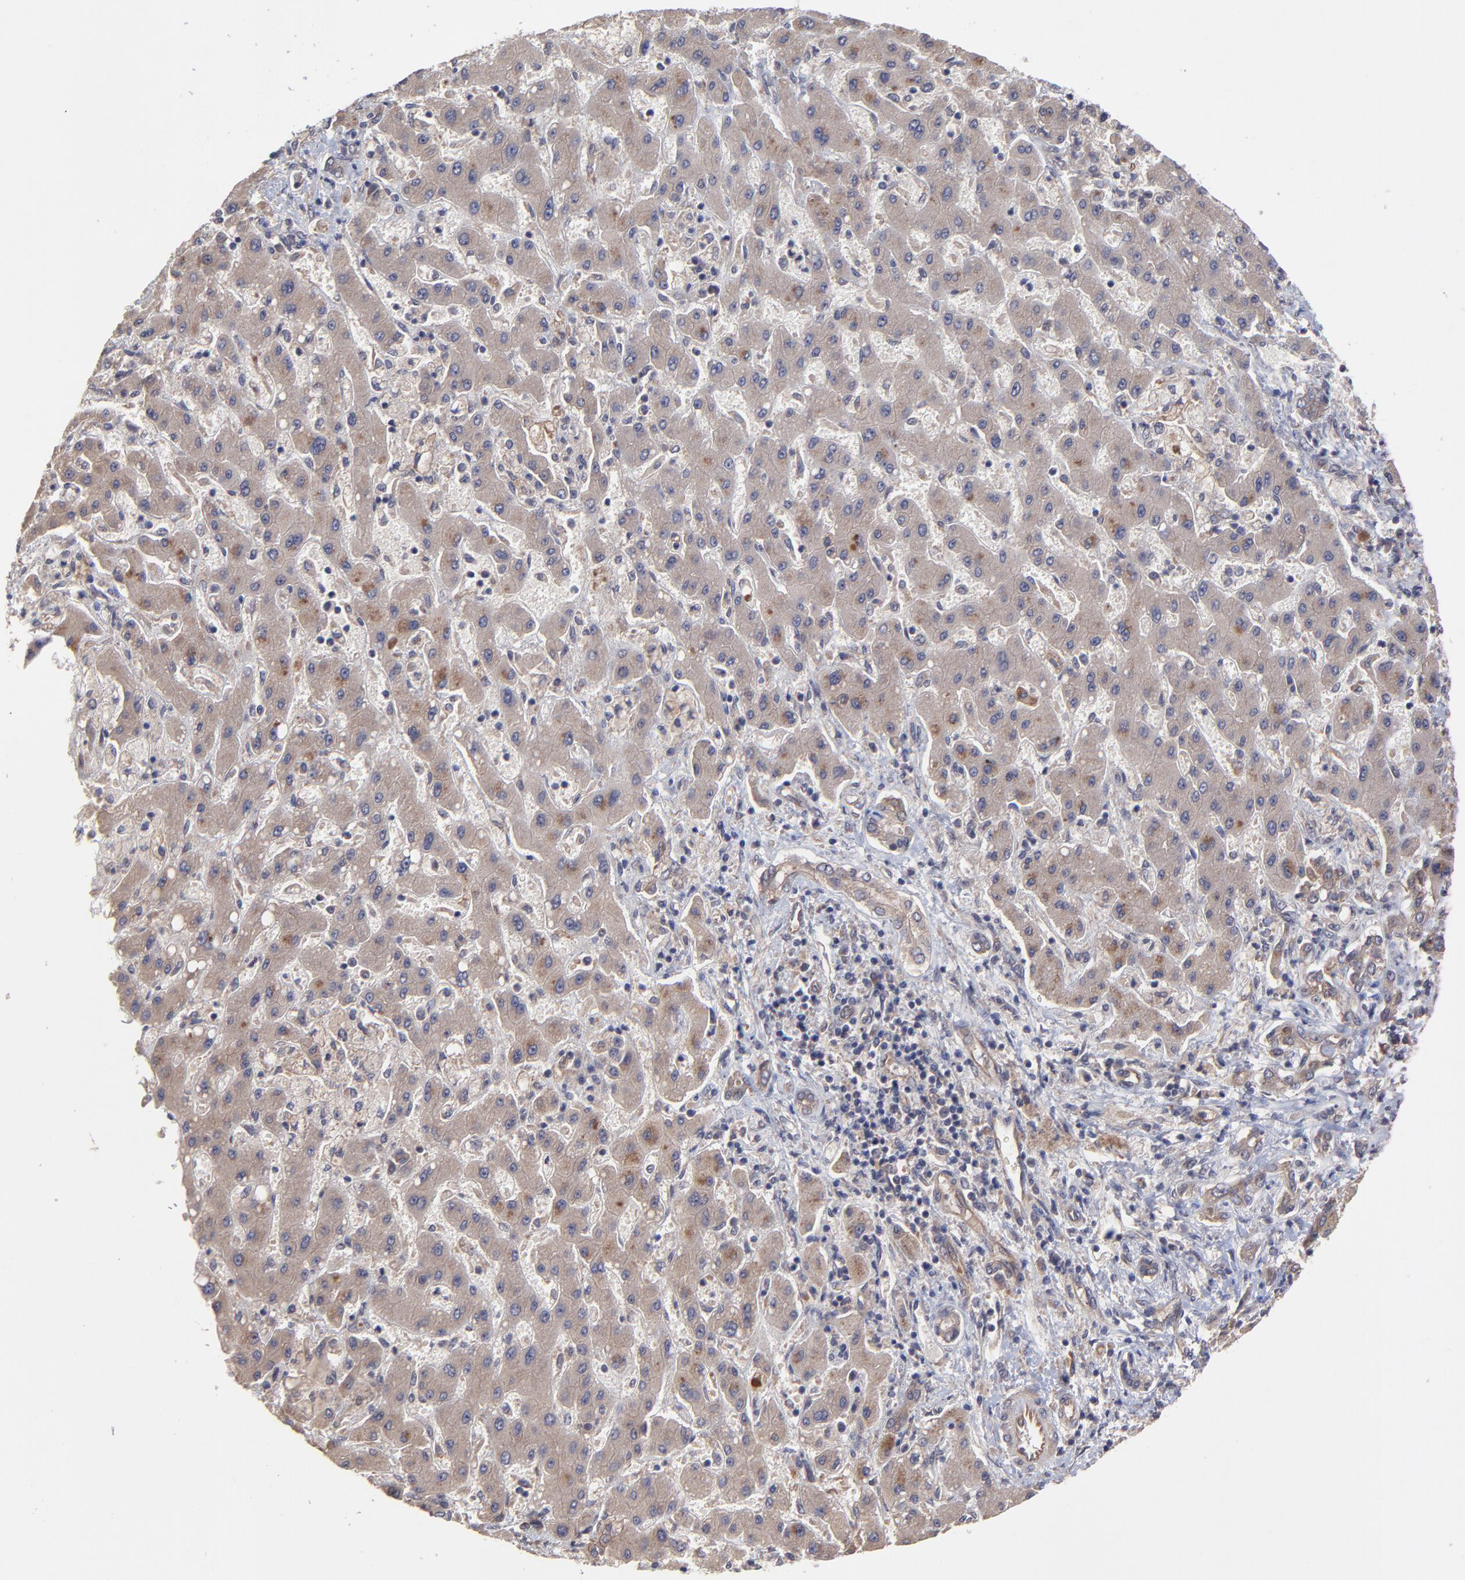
{"staining": {"intensity": "moderate", "quantity": "25%-75%", "location": "cytoplasmic/membranous"}, "tissue": "liver cancer", "cell_type": "Tumor cells", "image_type": "cancer", "snomed": [{"axis": "morphology", "description": "Cholangiocarcinoma"}, {"axis": "topography", "description": "Liver"}], "caption": "DAB immunohistochemical staining of liver cancer (cholangiocarcinoma) exhibits moderate cytoplasmic/membranous protein expression in about 25%-75% of tumor cells.", "gene": "ZNF780B", "patient": {"sex": "male", "age": 50}}